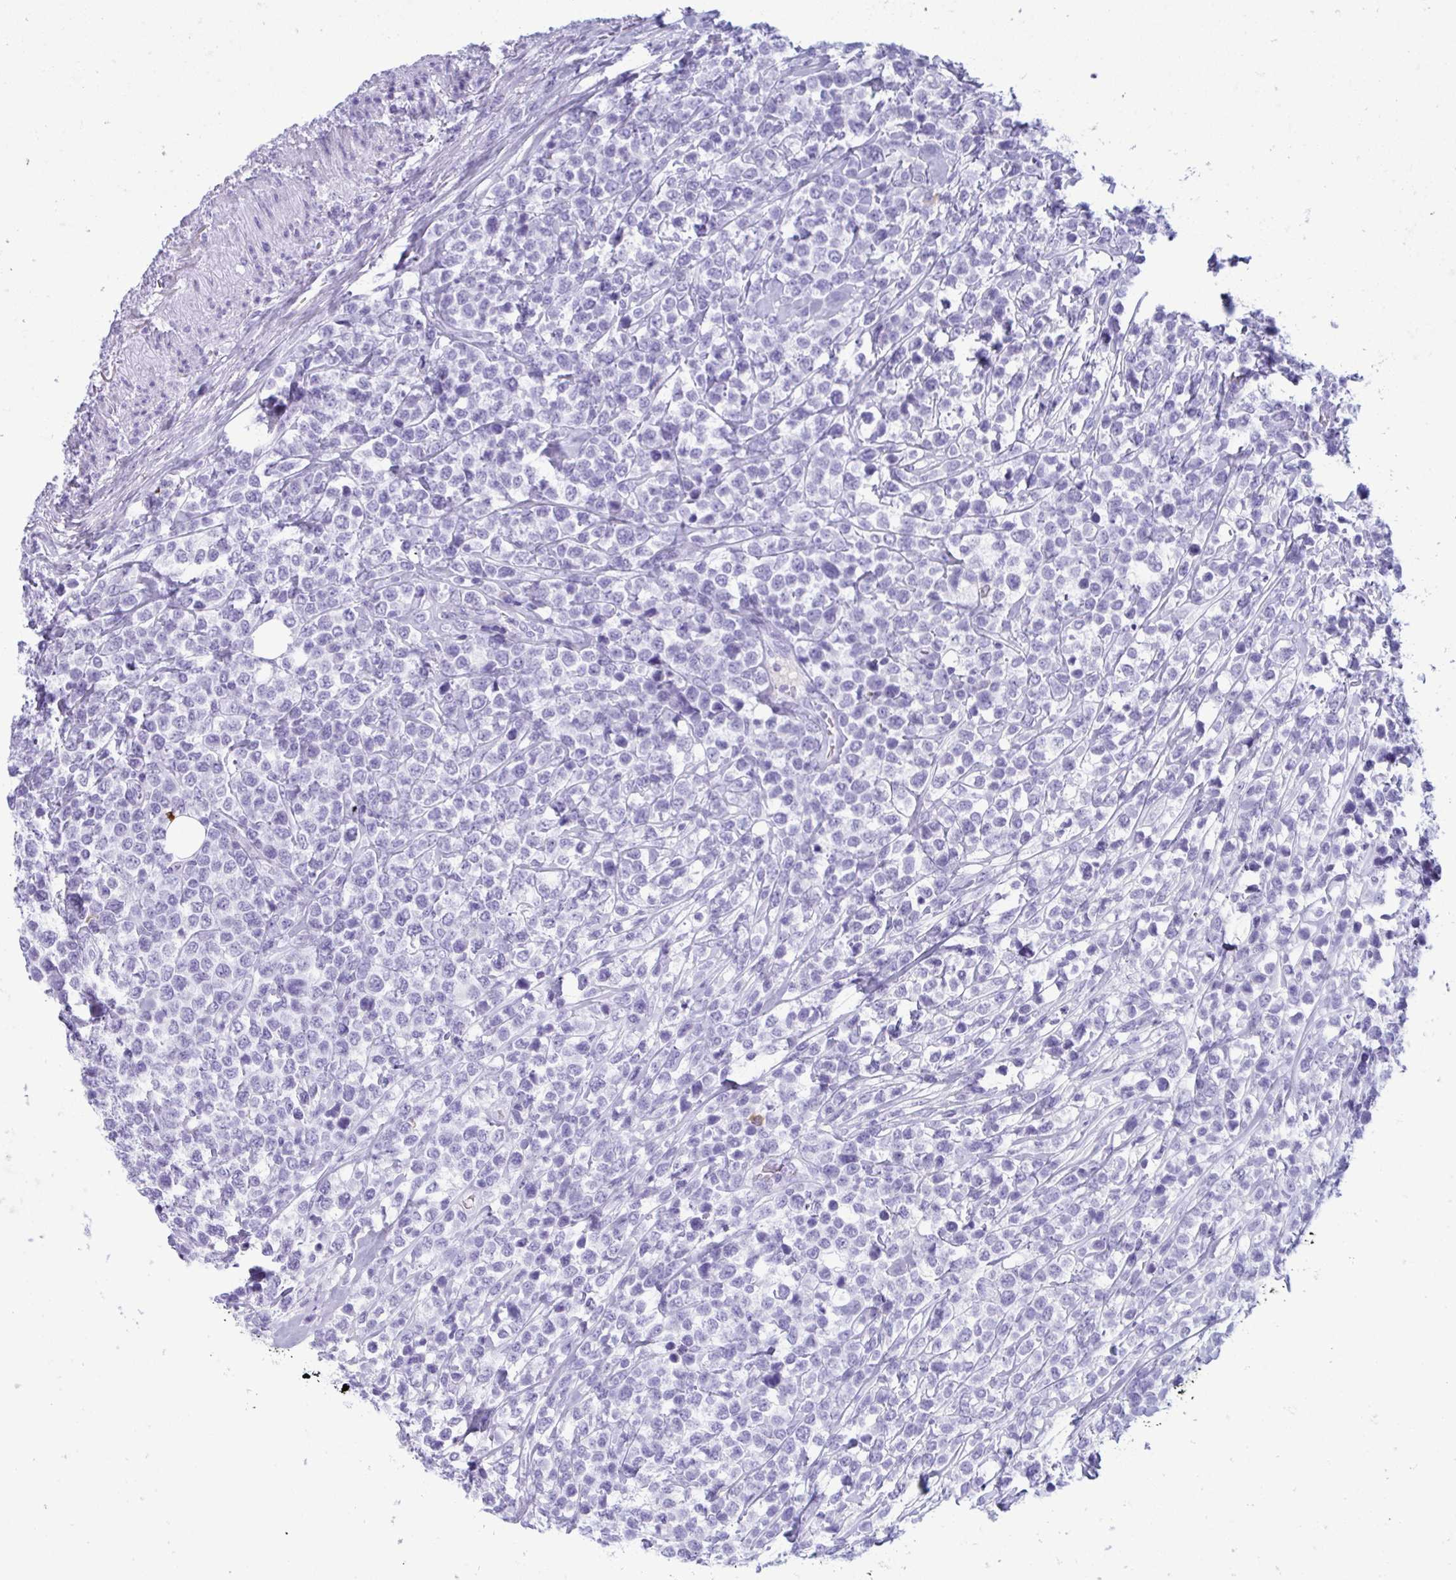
{"staining": {"intensity": "negative", "quantity": "none", "location": "none"}, "tissue": "lymphoma", "cell_type": "Tumor cells", "image_type": "cancer", "snomed": [{"axis": "morphology", "description": "Malignant lymphoma, non-Hodgkin's type, High grade"}, {"axis": "topography", "description": "Soft tissue"}], "caption": "Immunohistochemistry (IHC) micrograph of neoplastic tissue: human malignant lymphoma, non-Hodgkin's type (high-grade) stained with DAB exhibits no significant protein positivity in tumor cells. The staining is performed using DAB brown chromogen with nuclei counter-stained in using hematoxylin.", "gene": "JCHAIN", "patient": {"sex": "female", "age": 56}}